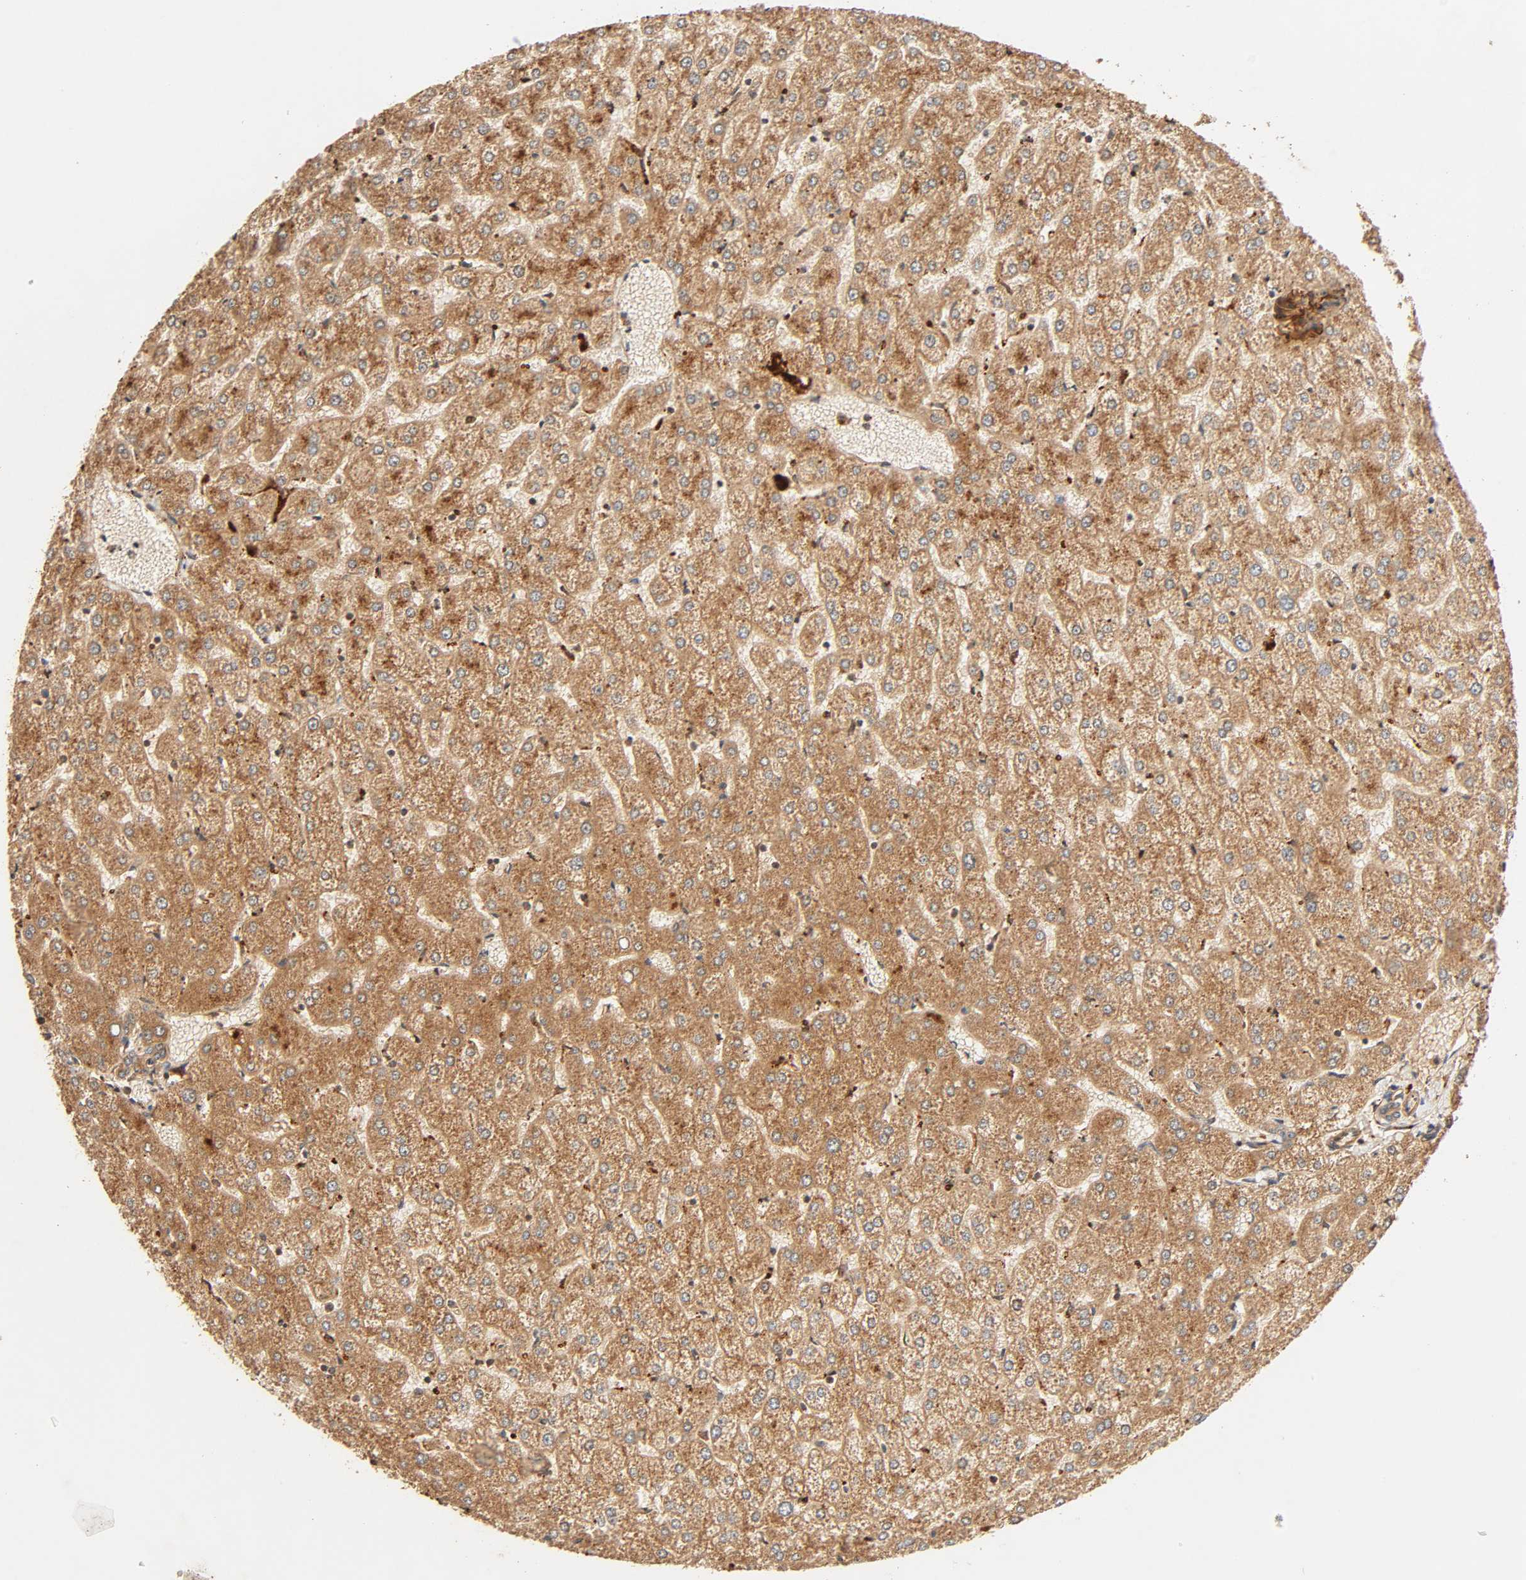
{"staining": {"intensity": "moderate", "quantity": ">75%", "location": "cytoplasmic/membranous"}, "tissue": "liver", "cell_type": "Cholangiocytes", "image_type": "normal", "snomed": [{"axis": "morphology", "description": "Normal tissue, NOS"}, {"axis": "topography", "description": "Liver"}], "caption": "Protein staining of benign liver shows moderate cytoplasmic/membranous staining in about >75% of cholangiocytes.", "gene": "MAPK6", "patient": {"sex": "female", "age": 32}}